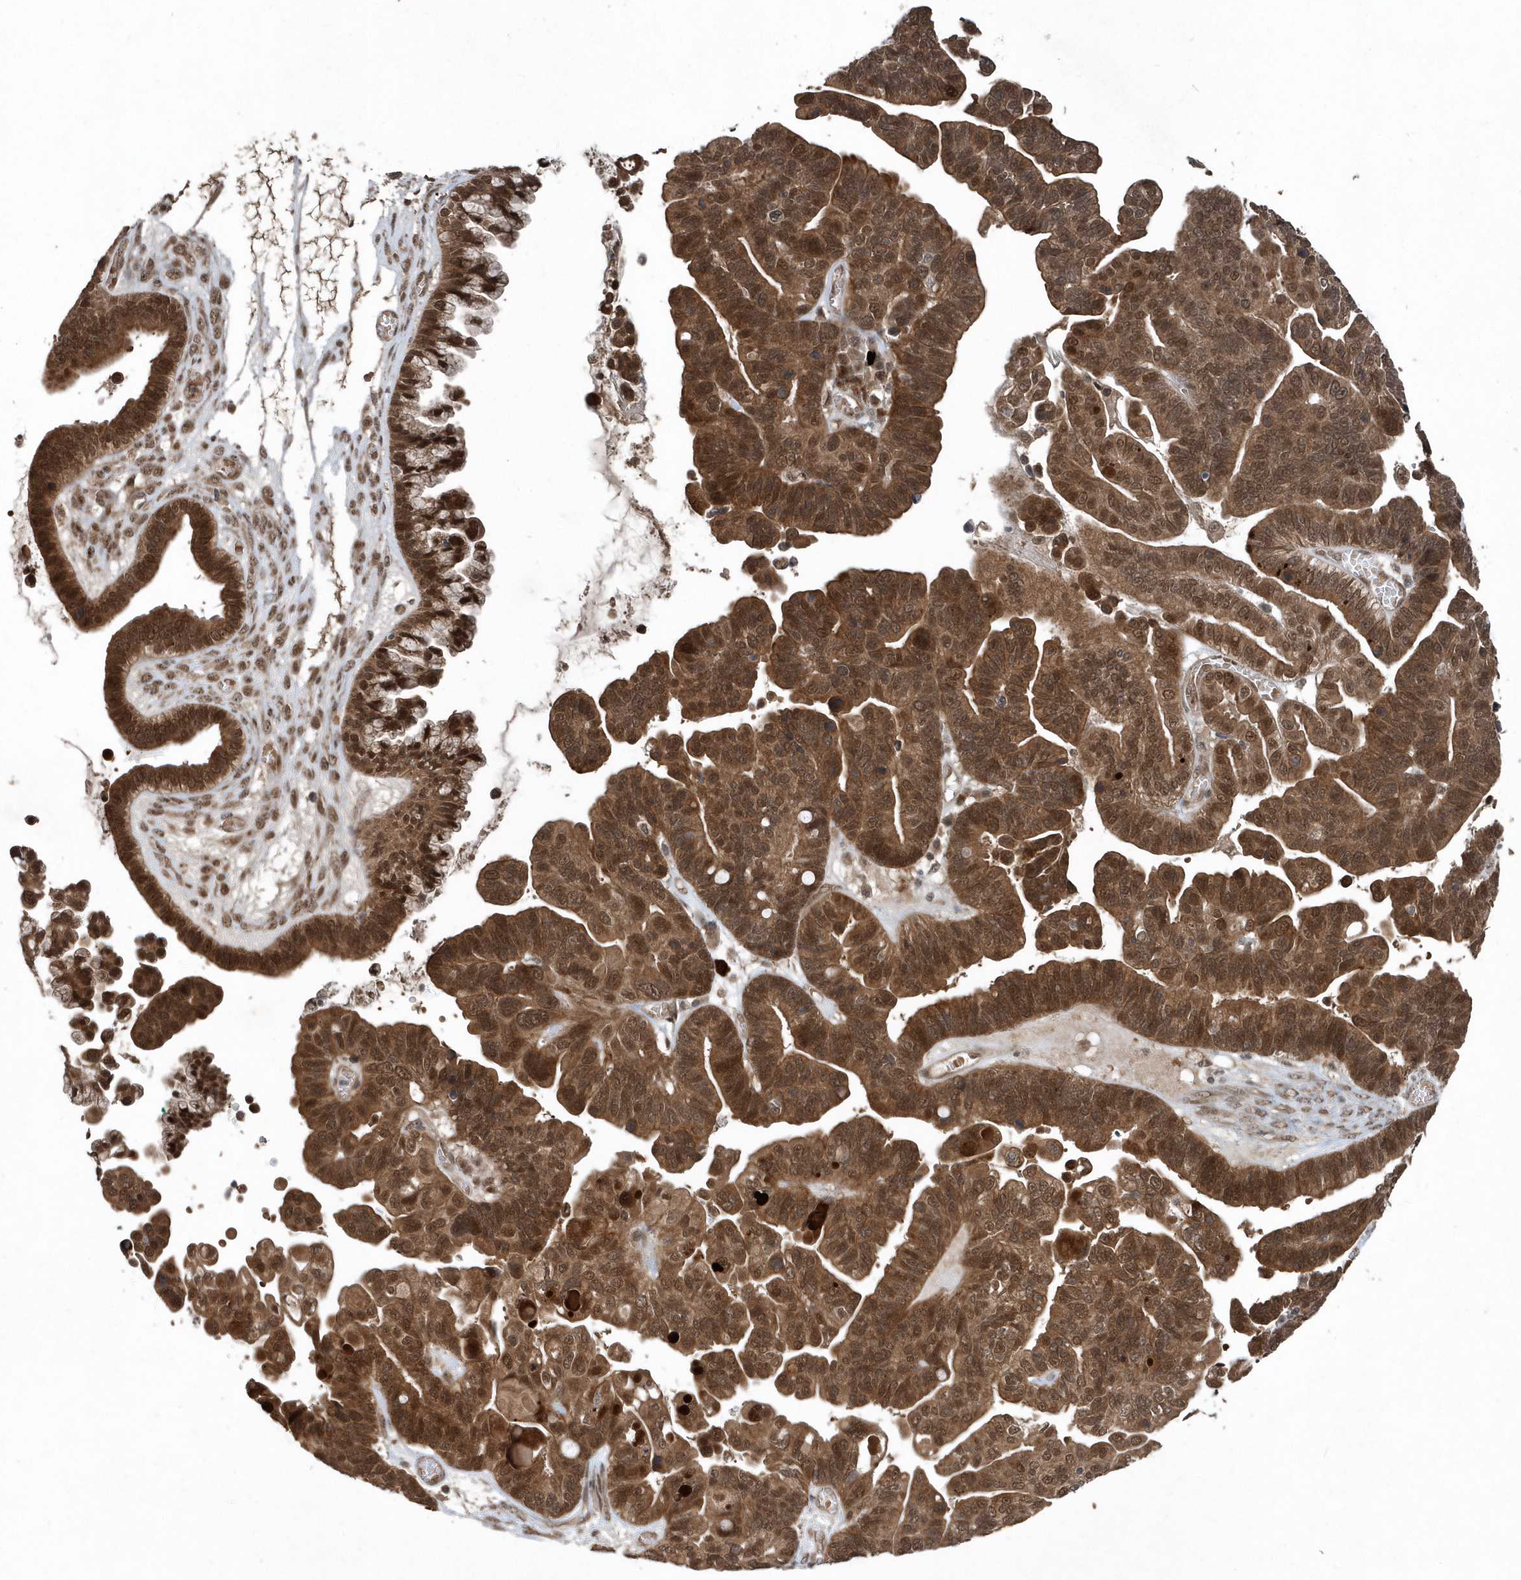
{"staining": {"intensity": "strong", "quantity": ">75%", "location": "cytoplasmic/membranous,nuclear"}, "tissue": "ovarian cancer", "cell_type": "Tumor cells", "image_type": "cancer", "snomed": [{"axis": "morphology", "description": "Cystadenocarcinoma, serous, NOS"}, {"axis": "topography", "description": "Ovary"}], "caption": "IHC micrograph of neoplastic tissue: human ovarian cancer stained using IHC demonstrates high levels of strong protein expression localized specifically in the cytoplasmic/membranous and nuclear of tumor cells, appearing as a cytoplasmic/membranous and nuclear brown color.", "gene": "QTRT2", "patient": {"sex": "female", "age": 56}}